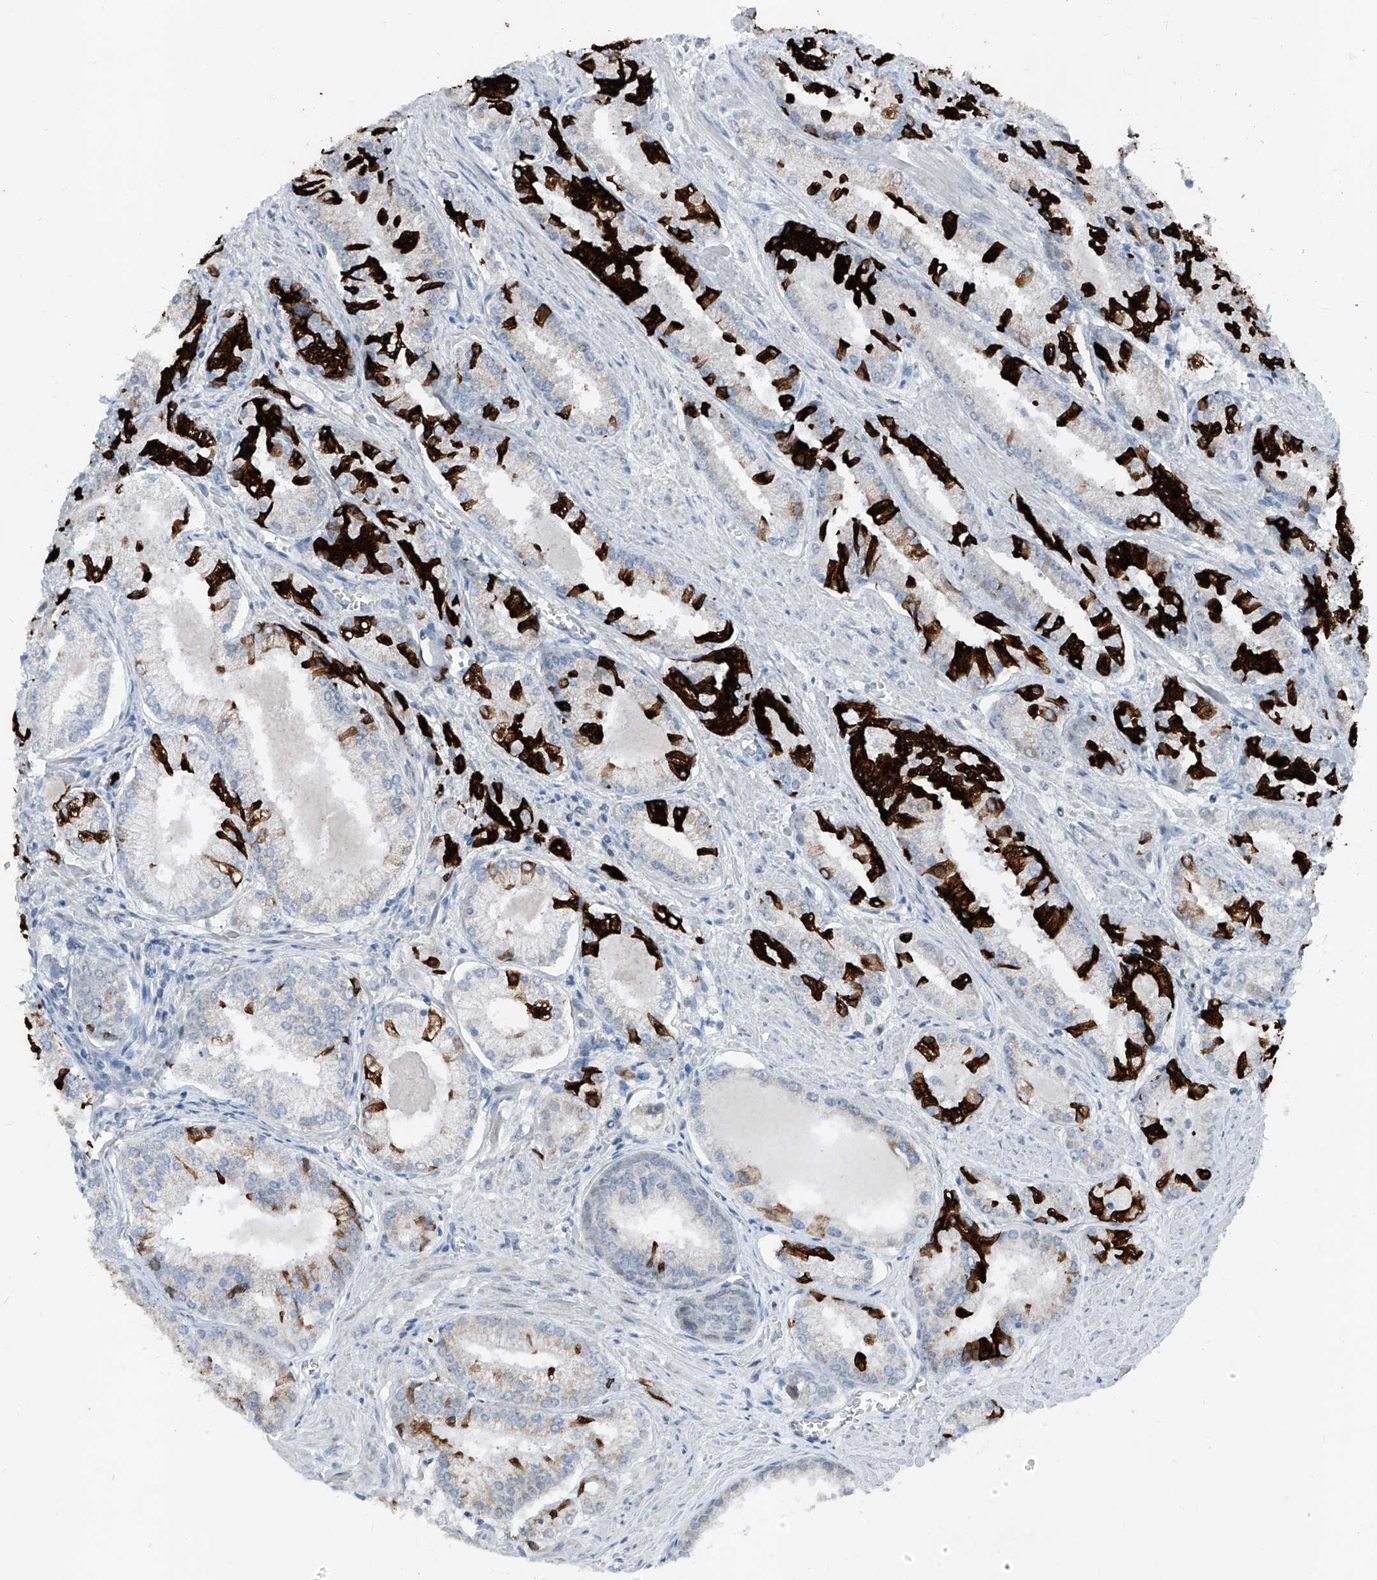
{"staining": {"intensity": "strong", "quantity": "<25%", "location": "cytoplasmic/membranous"}, "tissue": "prostate cancer", "cell_type": "Tumor cells", "image_type": "cancer", "snomed": [{"axis": "morphology", "description": "Adenocarcinoma, Low grade"}, {"axis": "topography", "description": "Prostate"}], "caption": "Protein expression analysis of prostate cancer (low-grade adenocarcinoma) exhibits strong cytoplasmic/membranous staining in approximately <25% of tumor cells.", "gene": "DYRK1B", "patient": {"sex": "male", "age": 54}}